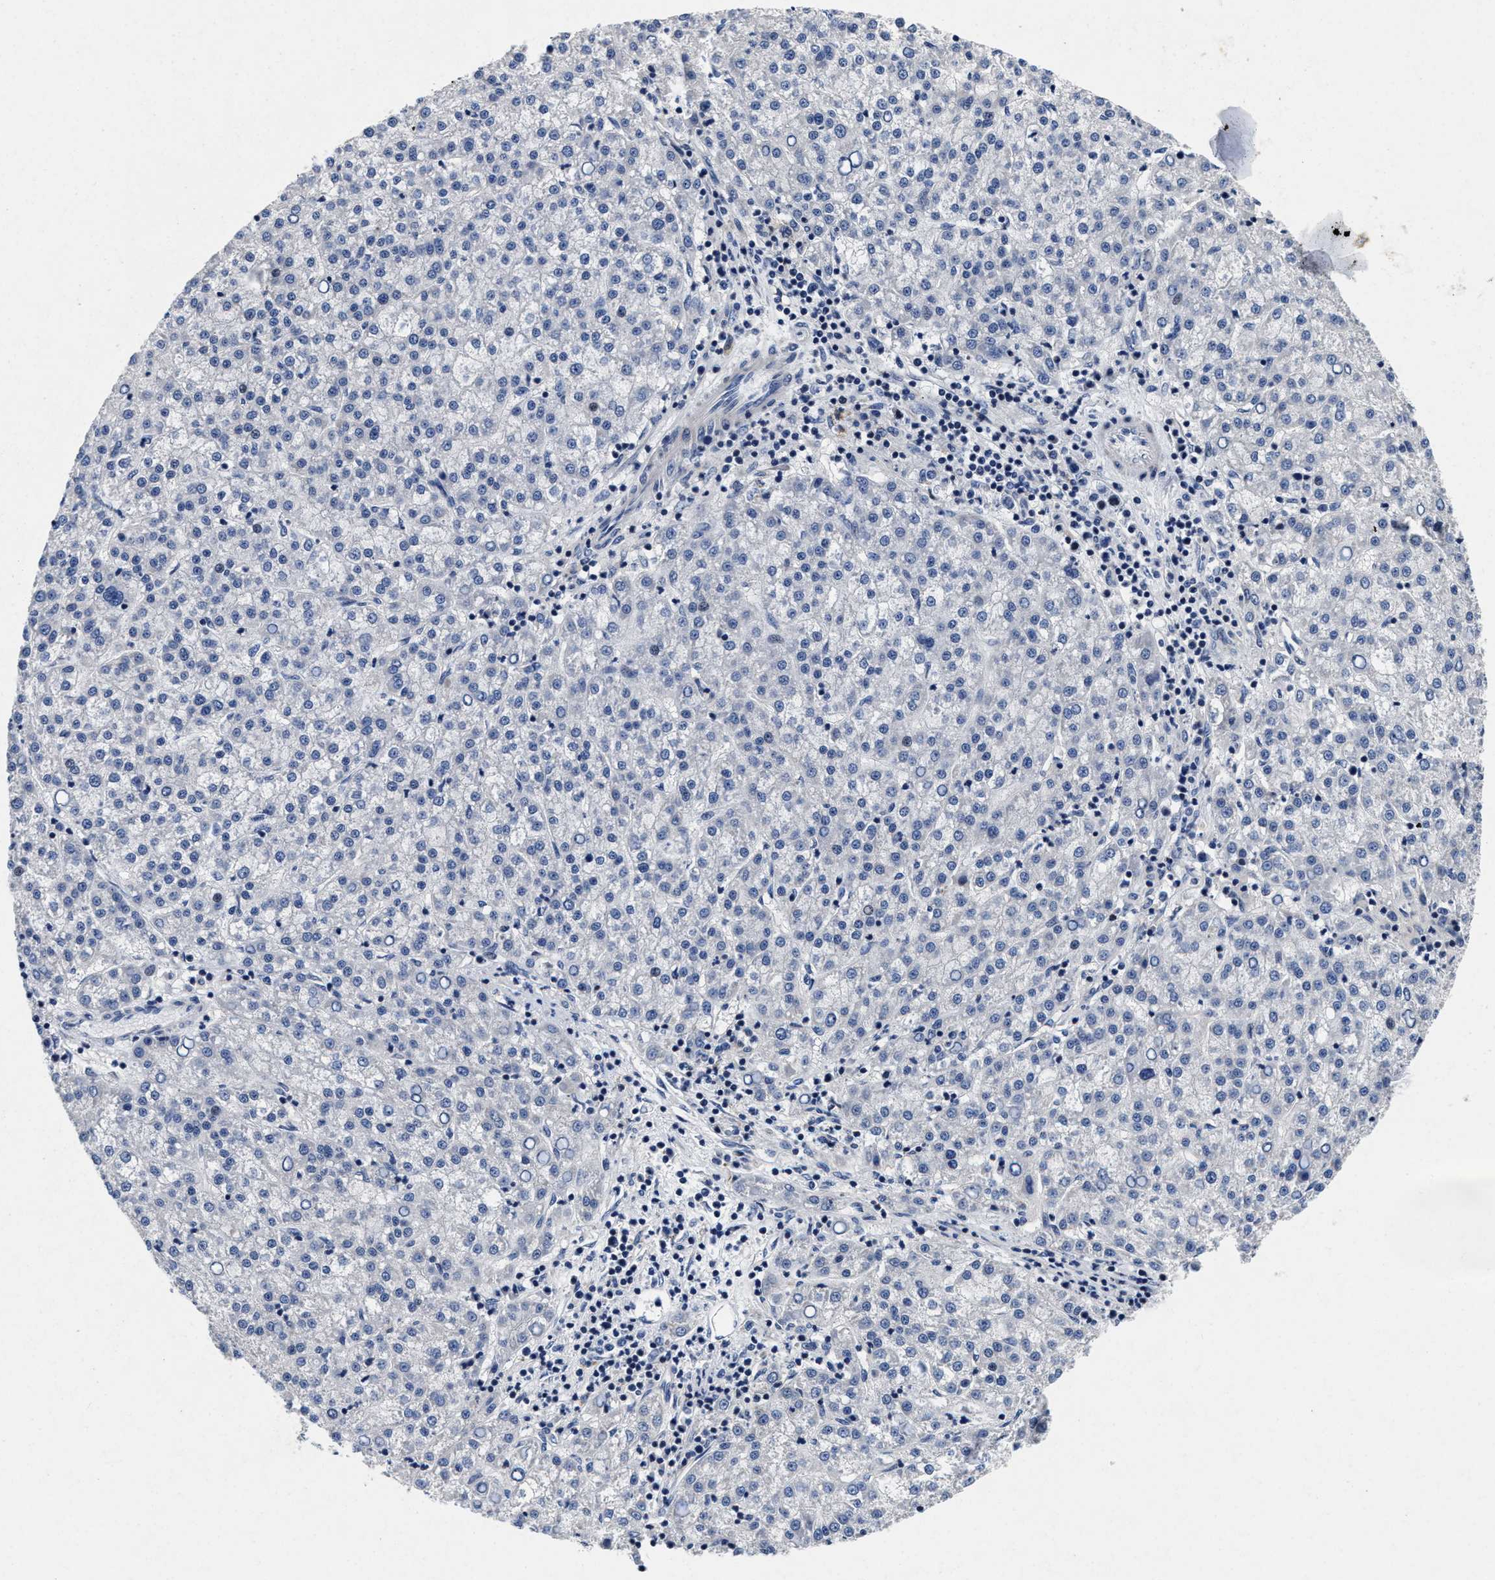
{"staining": {"intensity": "negative", "quantity": "none", "location": "none"}, "tissue": "liver cancer", "cell_type": "Tumor cells", "image_type": "cancer", "snomed": [{"axis": "morphology", "description": "Carcinoma, Hepatocellular, NOS"}, {"axis": "topography", "description": "Liver"}], "caption": "An immunohistochemistry image of hepatocellular carcinoma (liver) is shown. There is no staining in tumor cells of hepatocellular carcinoma (liver).", "gene": "LAD1", "patient": {"sex": "female", "age": 58}}